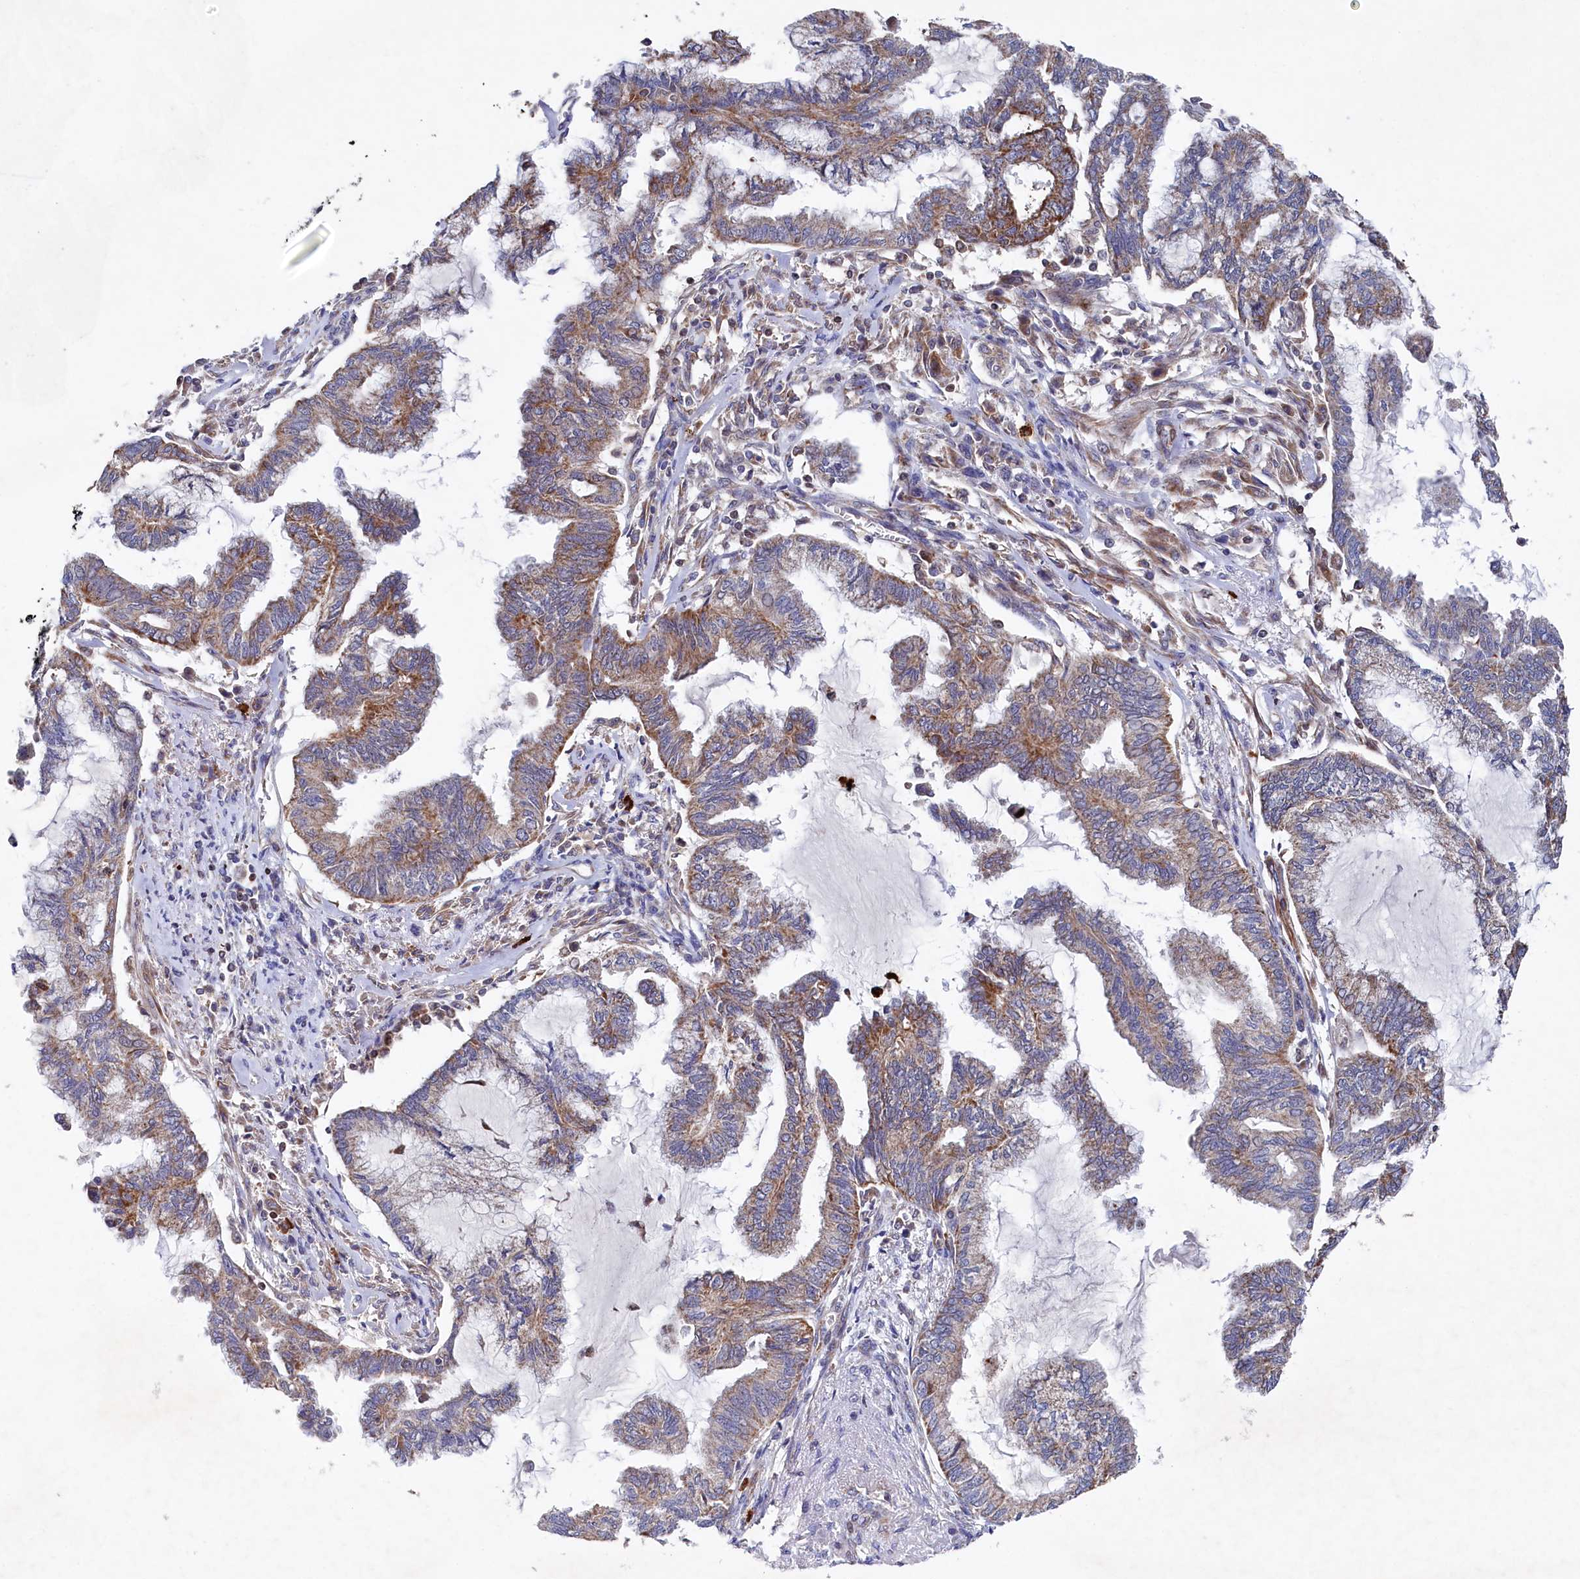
{"staining": {"intensity": "moderate", "quantity": "25%-75%", "location": "cytoplasmic/membranous"}, "tissue": "endometrial cancer", "cell_type": "Tumor cells", "image_type": "cancer", "snomed": [{"axis": "morphology", "description": "Adenocarcinoma, NOS"}, {"axis": "topography", "description": "Endometrium"}], "caption": "Protein staining exhibits moderate cytoplasmic/membranous staining in approximately 25%-75% of tumor cells in endometrial cancer.", "gene": "CHCHD1", "patient": {"sex": "female", "age": 86}}